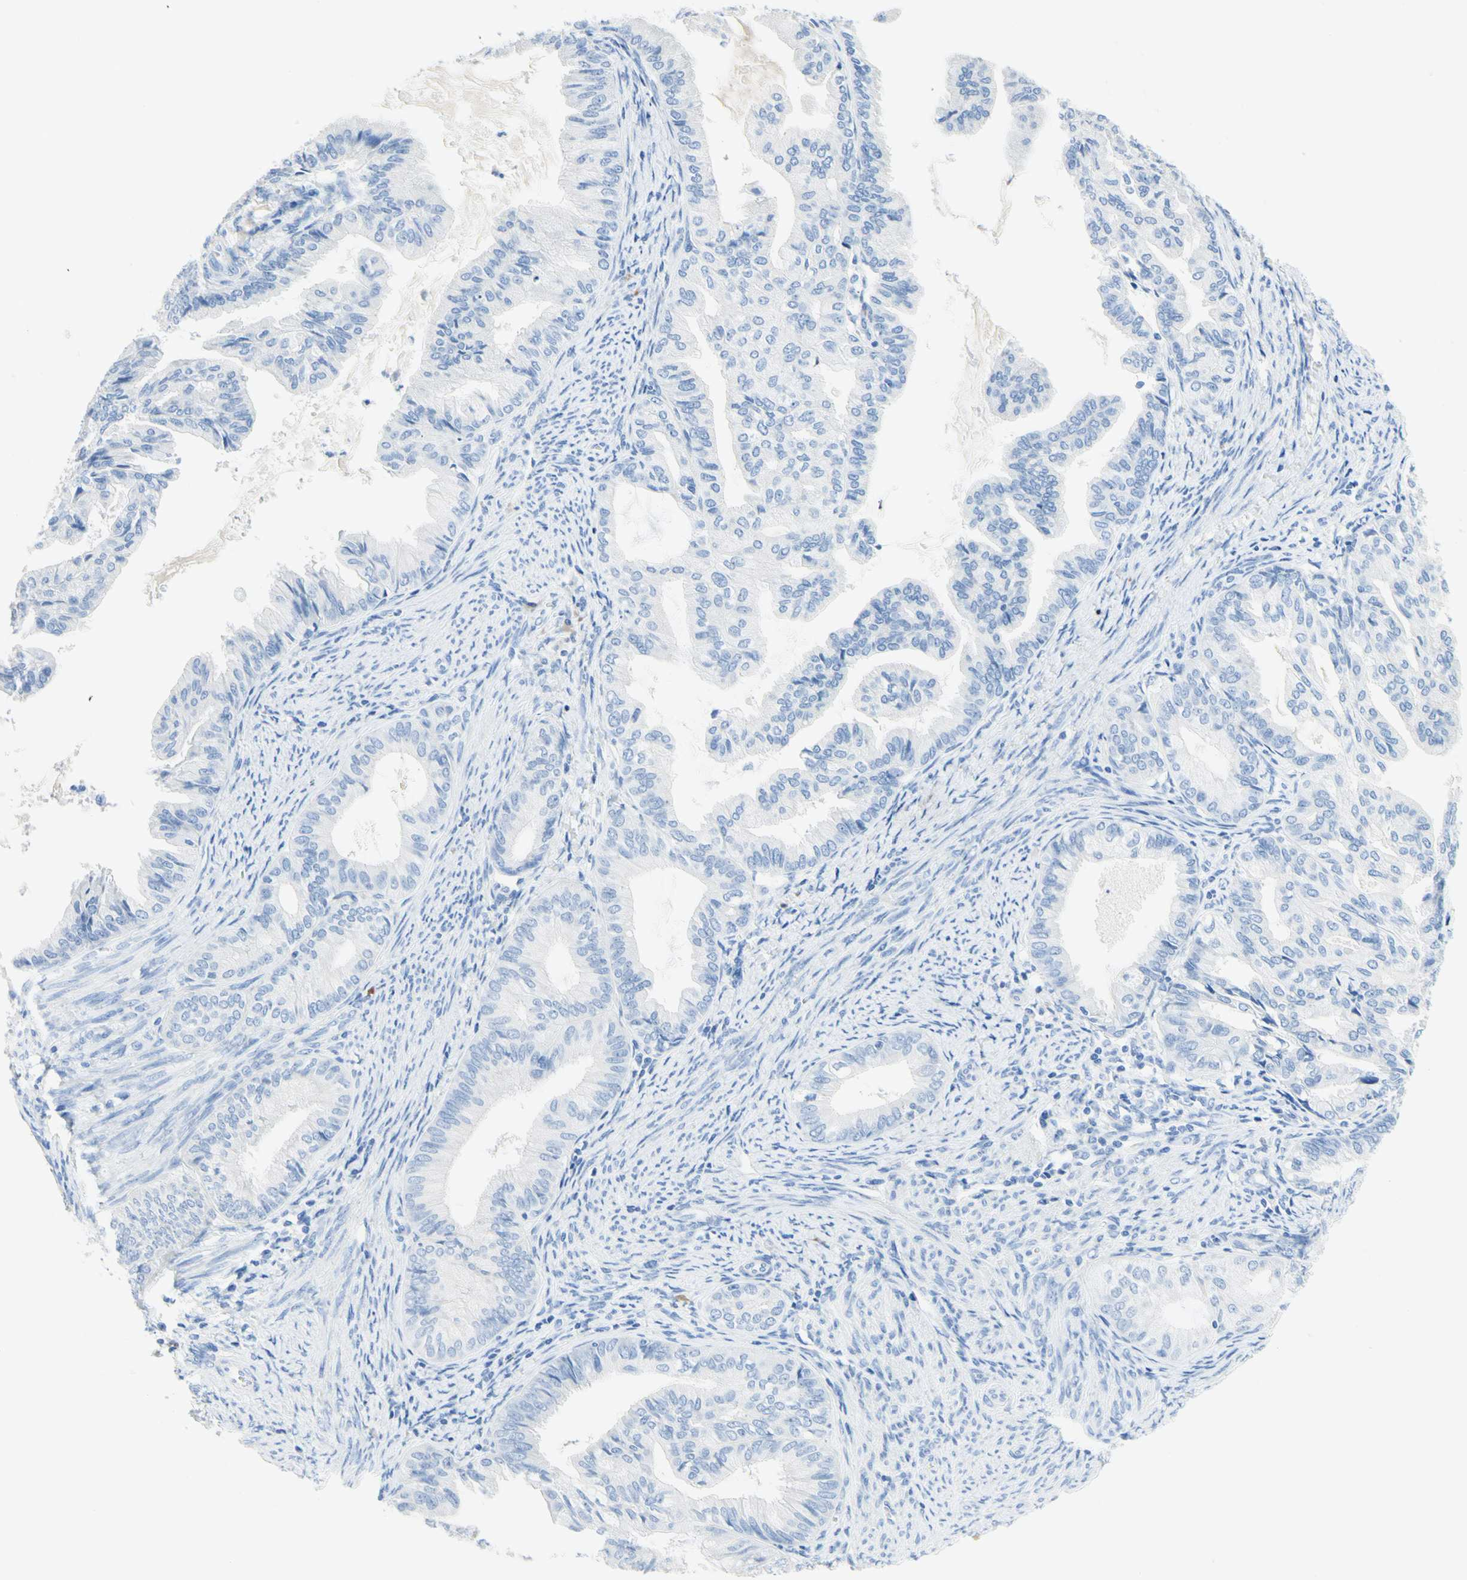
{"staining": {"intensity": "negative", "quantity": "none", "location": "none"}, "tissue": "endometrial cancer", "cell_type": "Tumor cells", "image_type": "cancer", "snomed": [{"axis": "morphology", "description": "Adenocarcinoma, NOS"}, {"axis": "topography", "description": "Endometrium"}], "caption": "Immunohistochemistry (IHC) of endometrial cancer (adenocarcinoma) shows no staining in tumor cells.", "gene": "IL6ST", "patient": {"sex": "female", "age": 86}}